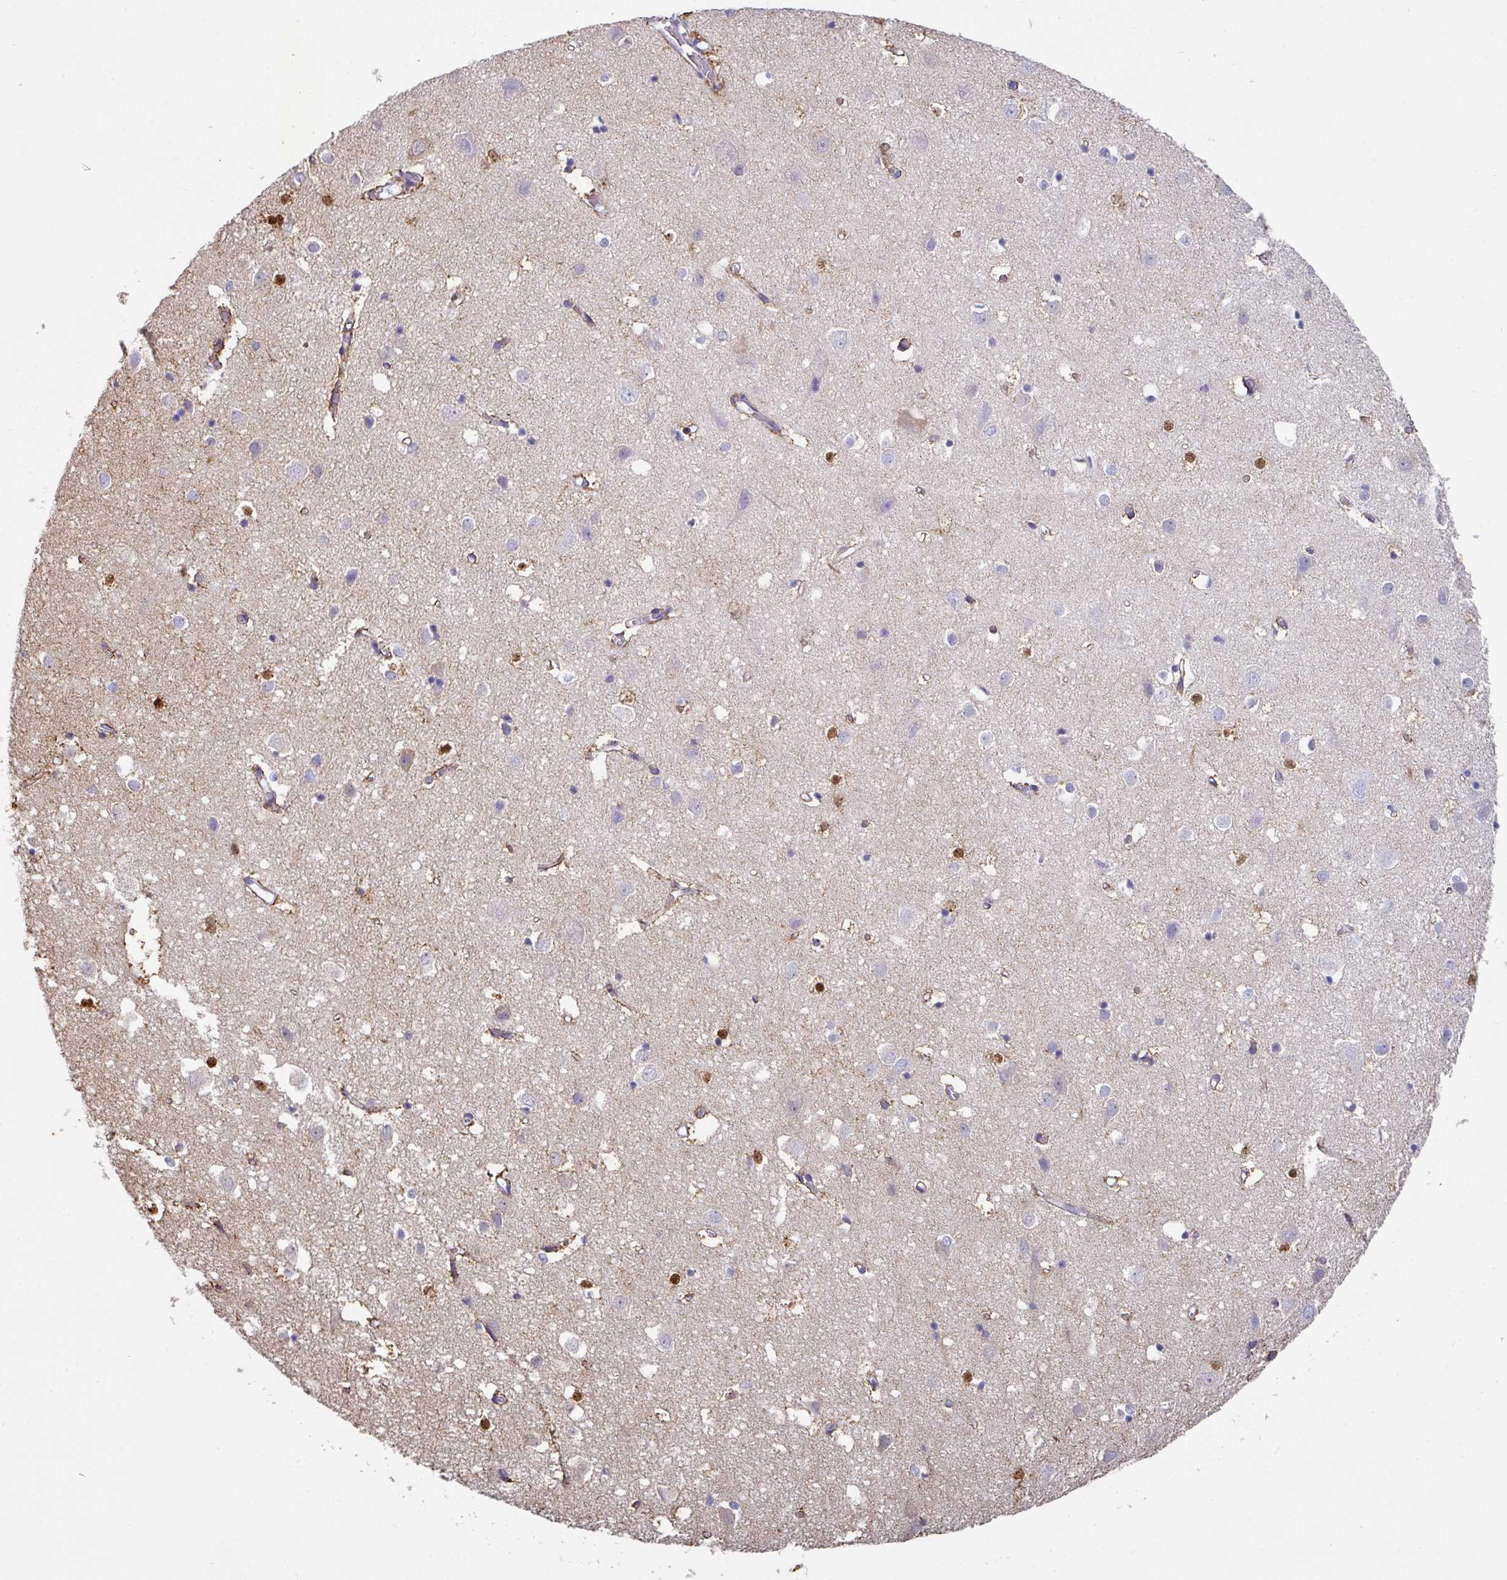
{"staining": {"intensity": "moderate", "quantity": "25%-75%", "location": "cytoplasmic/membranous"}, "tissue": "cerebral cortex", "cell_type": "Endothelial cells", "image_type": "normal", "snomed": [{"axis": "morphology", "description": "Normal tissue, NOS"}, {"axis": "topography", "description": "Cerebral cortex"}], "caption": "The photomicrograph exhibits staining of normal cerebral cortex, revealing moderate cytoplasmic/membranous protein positivity (brown color) within endothelial cells. The protein of interest is stained brown, and the nuclei are stained in blue (DAB (3,3'-diaminobenzidine) IHC with brightfield microscopy, high magnification).", "gene": "PEX10", "patient": {"sex": "male", "age": 70}}